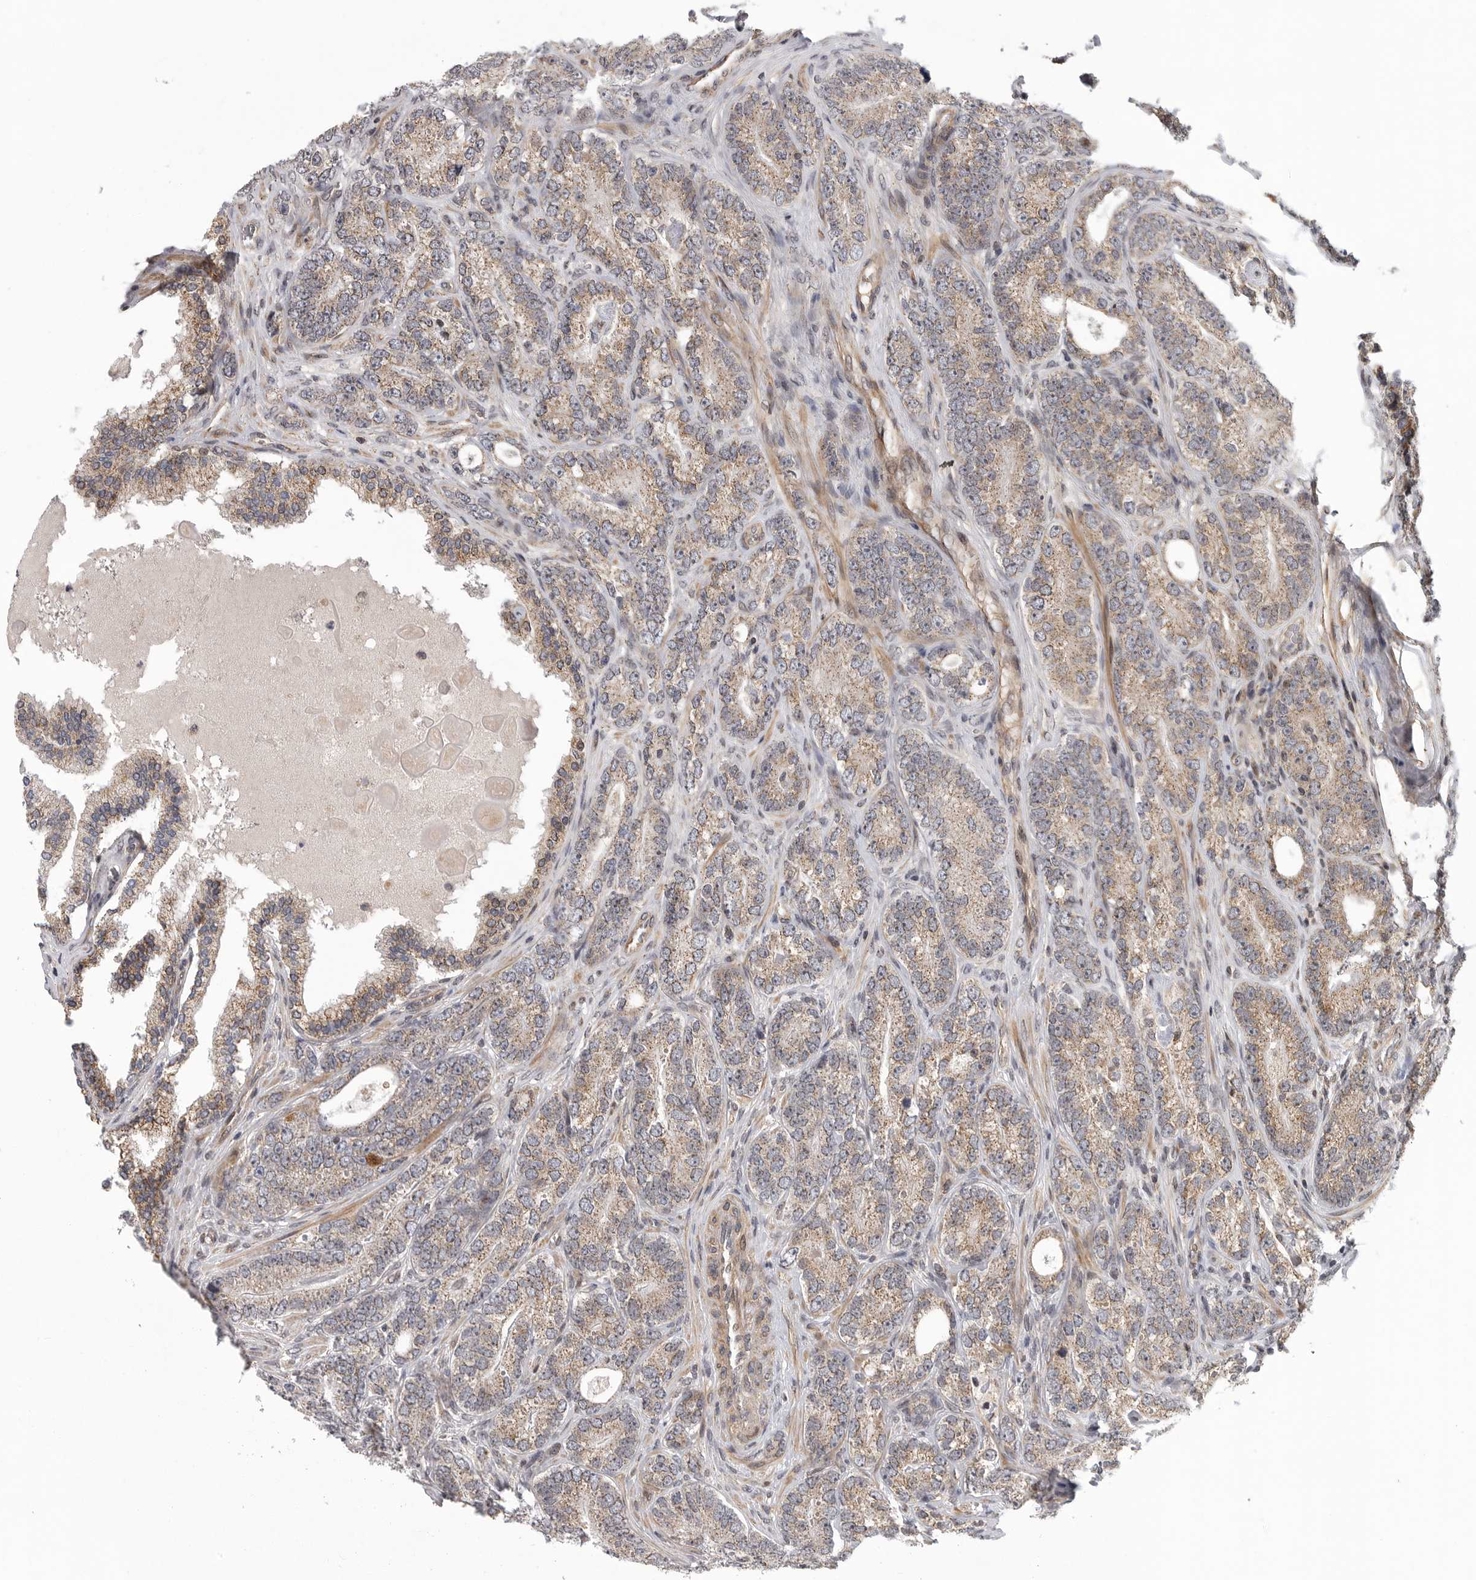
{"staining": {"intensity": "moderate", "quantity": ">75%", "location": "cytoplasmic/membranous"}, "tissue": "prostate cancer", "cell_type": "Tumor cells", "image_type": "cancer", "snomed": [{"axis": "morphology", "description": "Adenocarcinoma, High grade"}, {"axis": "topography", "description": "Prostate"}], "caption": "Prostate cancer (adenocarcinoma (high-grade)) stained with a brown dye displays moderate cytoplasmic/membranous positive staining in about >75% of tumor cells.", "gene": "TMPRSS11F", "patient": {"sex": "male", "age": 56}}